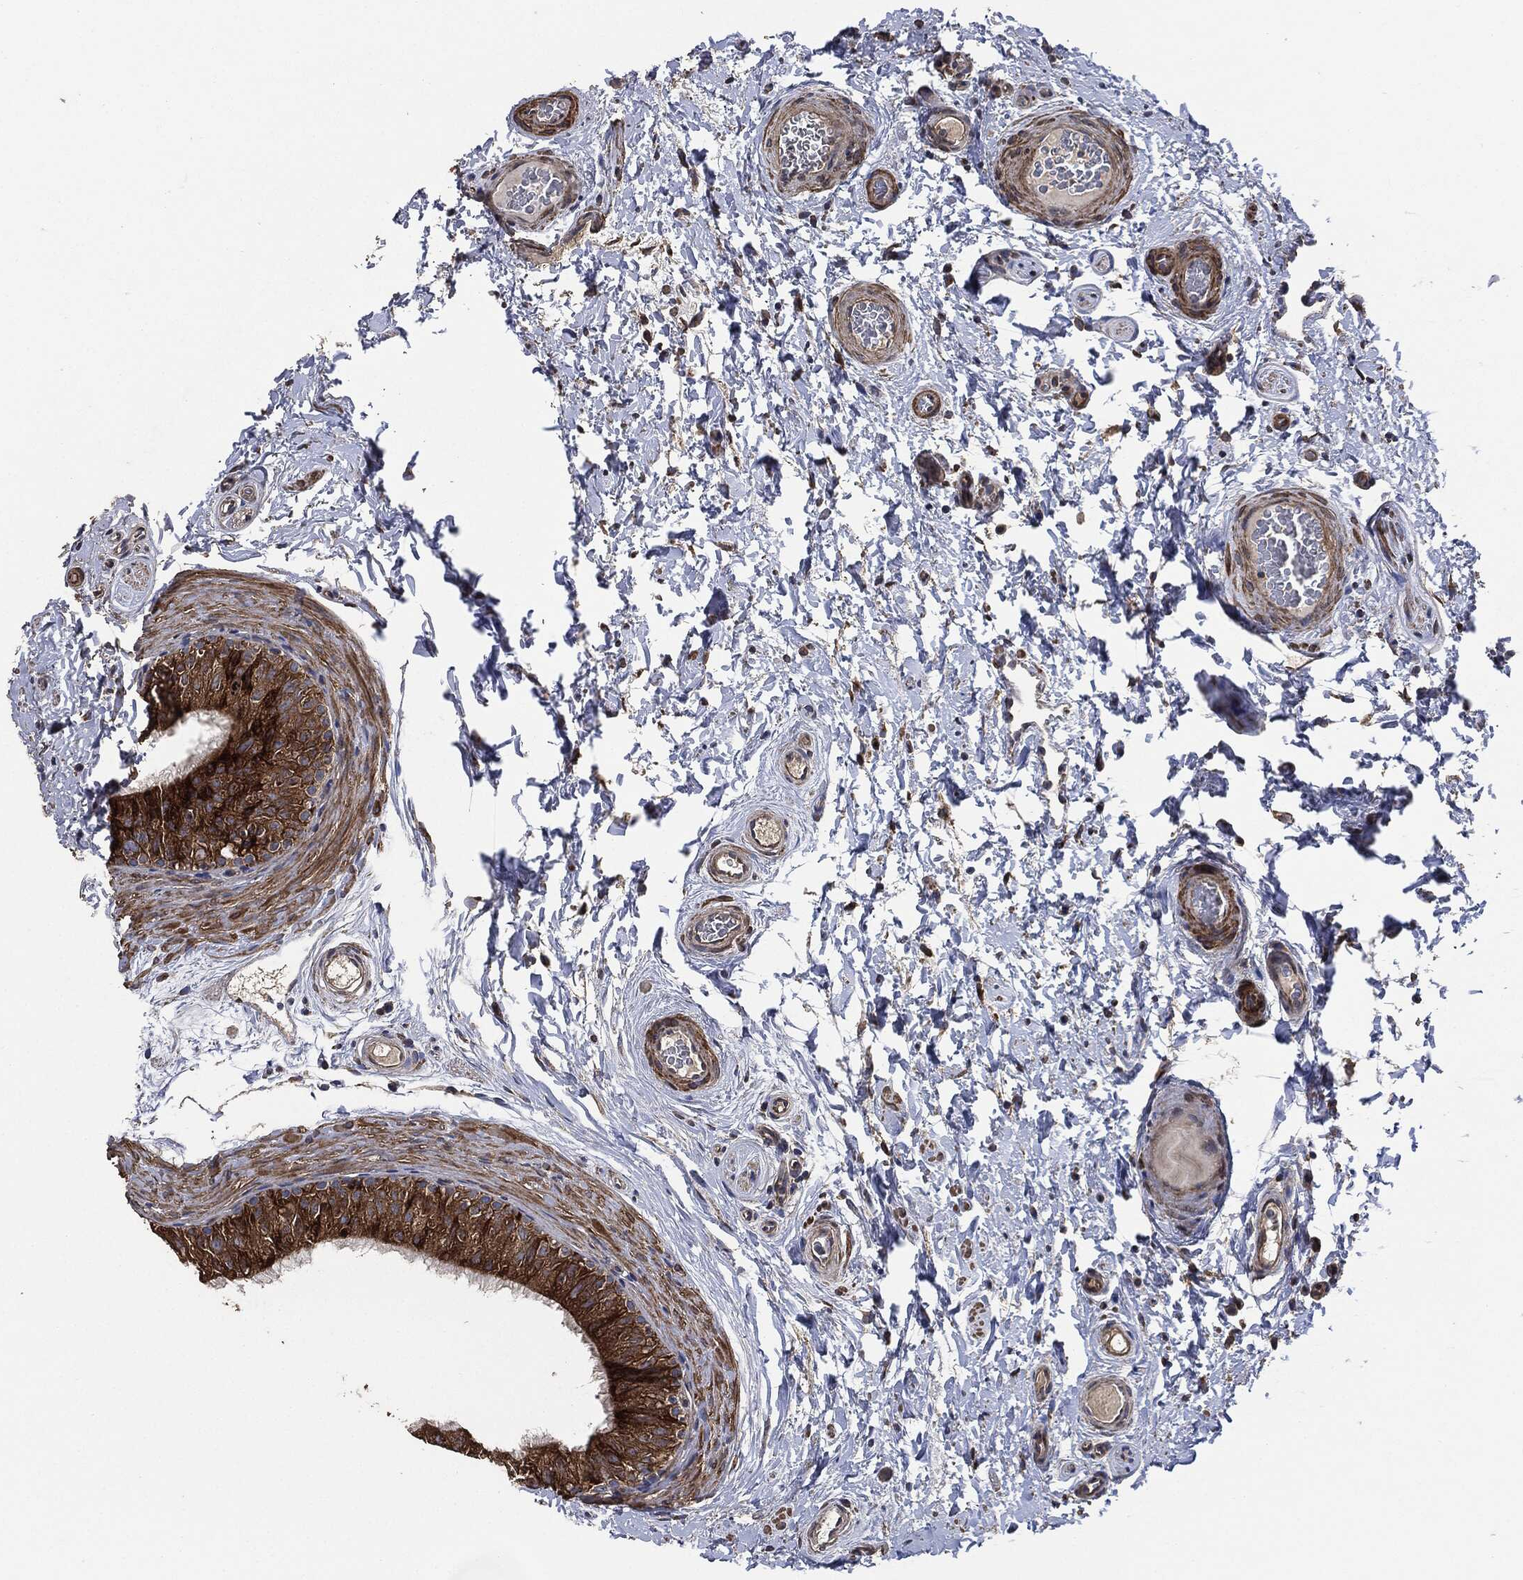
{"staining": {"intensity": "strong", "quantity": "25%-75%", "location": "cytoplasmic/membranous"}, "tissue": "epididymis", "cell_type": "Glandular cells", "image_type": "normal", "snomed": [{"axis": "morphology", "description": "Normal tissue, NOS"}, {"axis": "topography", "description": "Epididymis"}], "caption": "Brown immunohistochemical staining in benign epididymis shows strong cytoplasmic/membranous staining in approximately 25%-75% of glandular cells.", "gene": "STK3", "patient": {"sex": "male", "age": 34}}